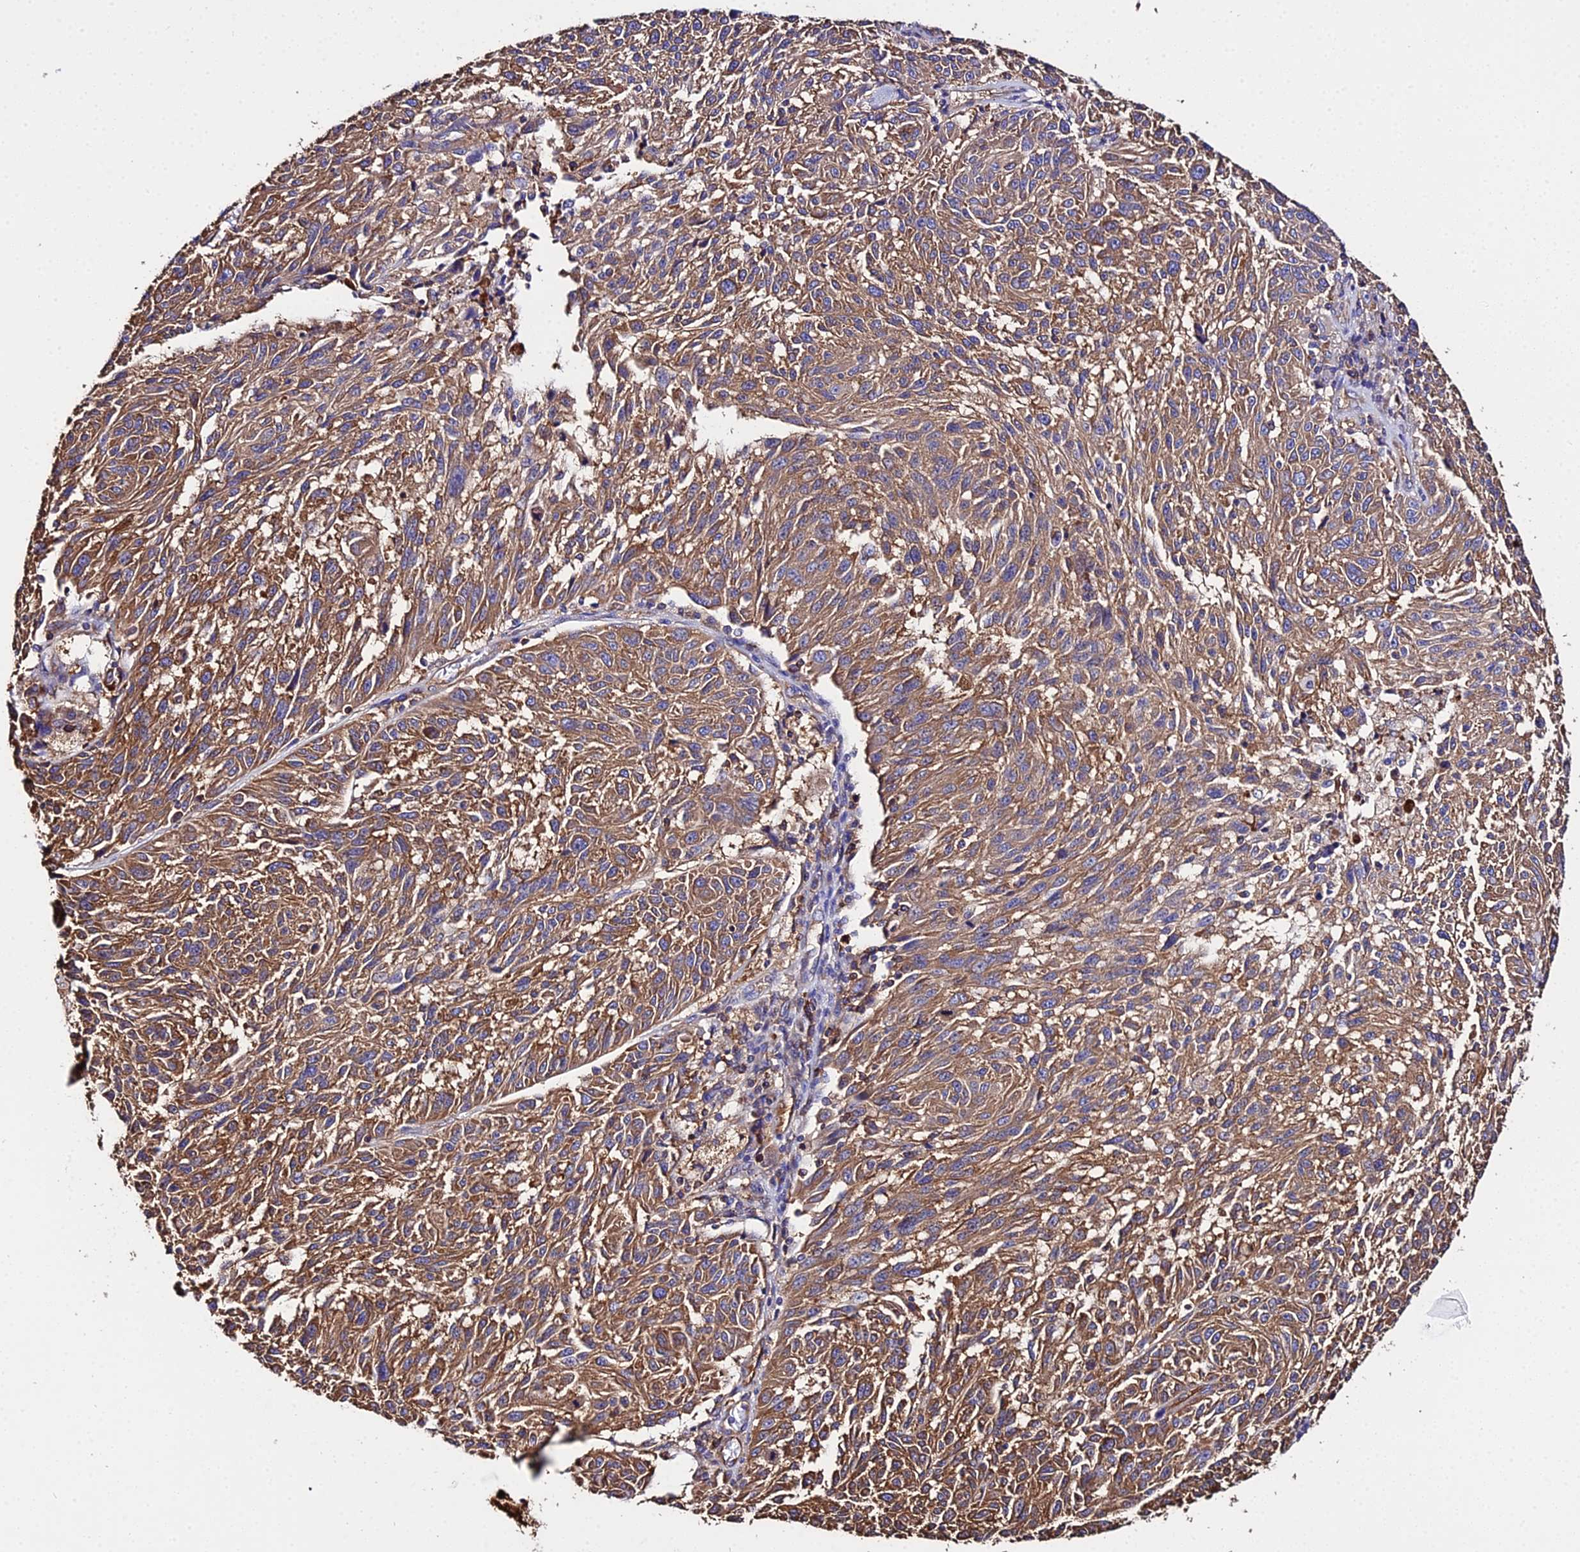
{"staining": {"intensity": "moderate", "quantity": ">75%", "location": "cytoplasmic/membranous"}, "tissue": "melanoma", "cell_type": "Tumor cells", "image_type": "cancer", "snomed": [{"axis": "morphology", "description": "Malignant melanoma, NOS"}, {"axis": "topography", "description": "Skin"}], "caption": "This photomicrograph demonstrates immunohistochemistry (IHC) staining of malignant melanoma, with medium moderate cytoplasmic/membranous staining in about >75% of tumor cells.", "gene": "TUBA3D", "patient": {"sex": "male", "age": 53}}